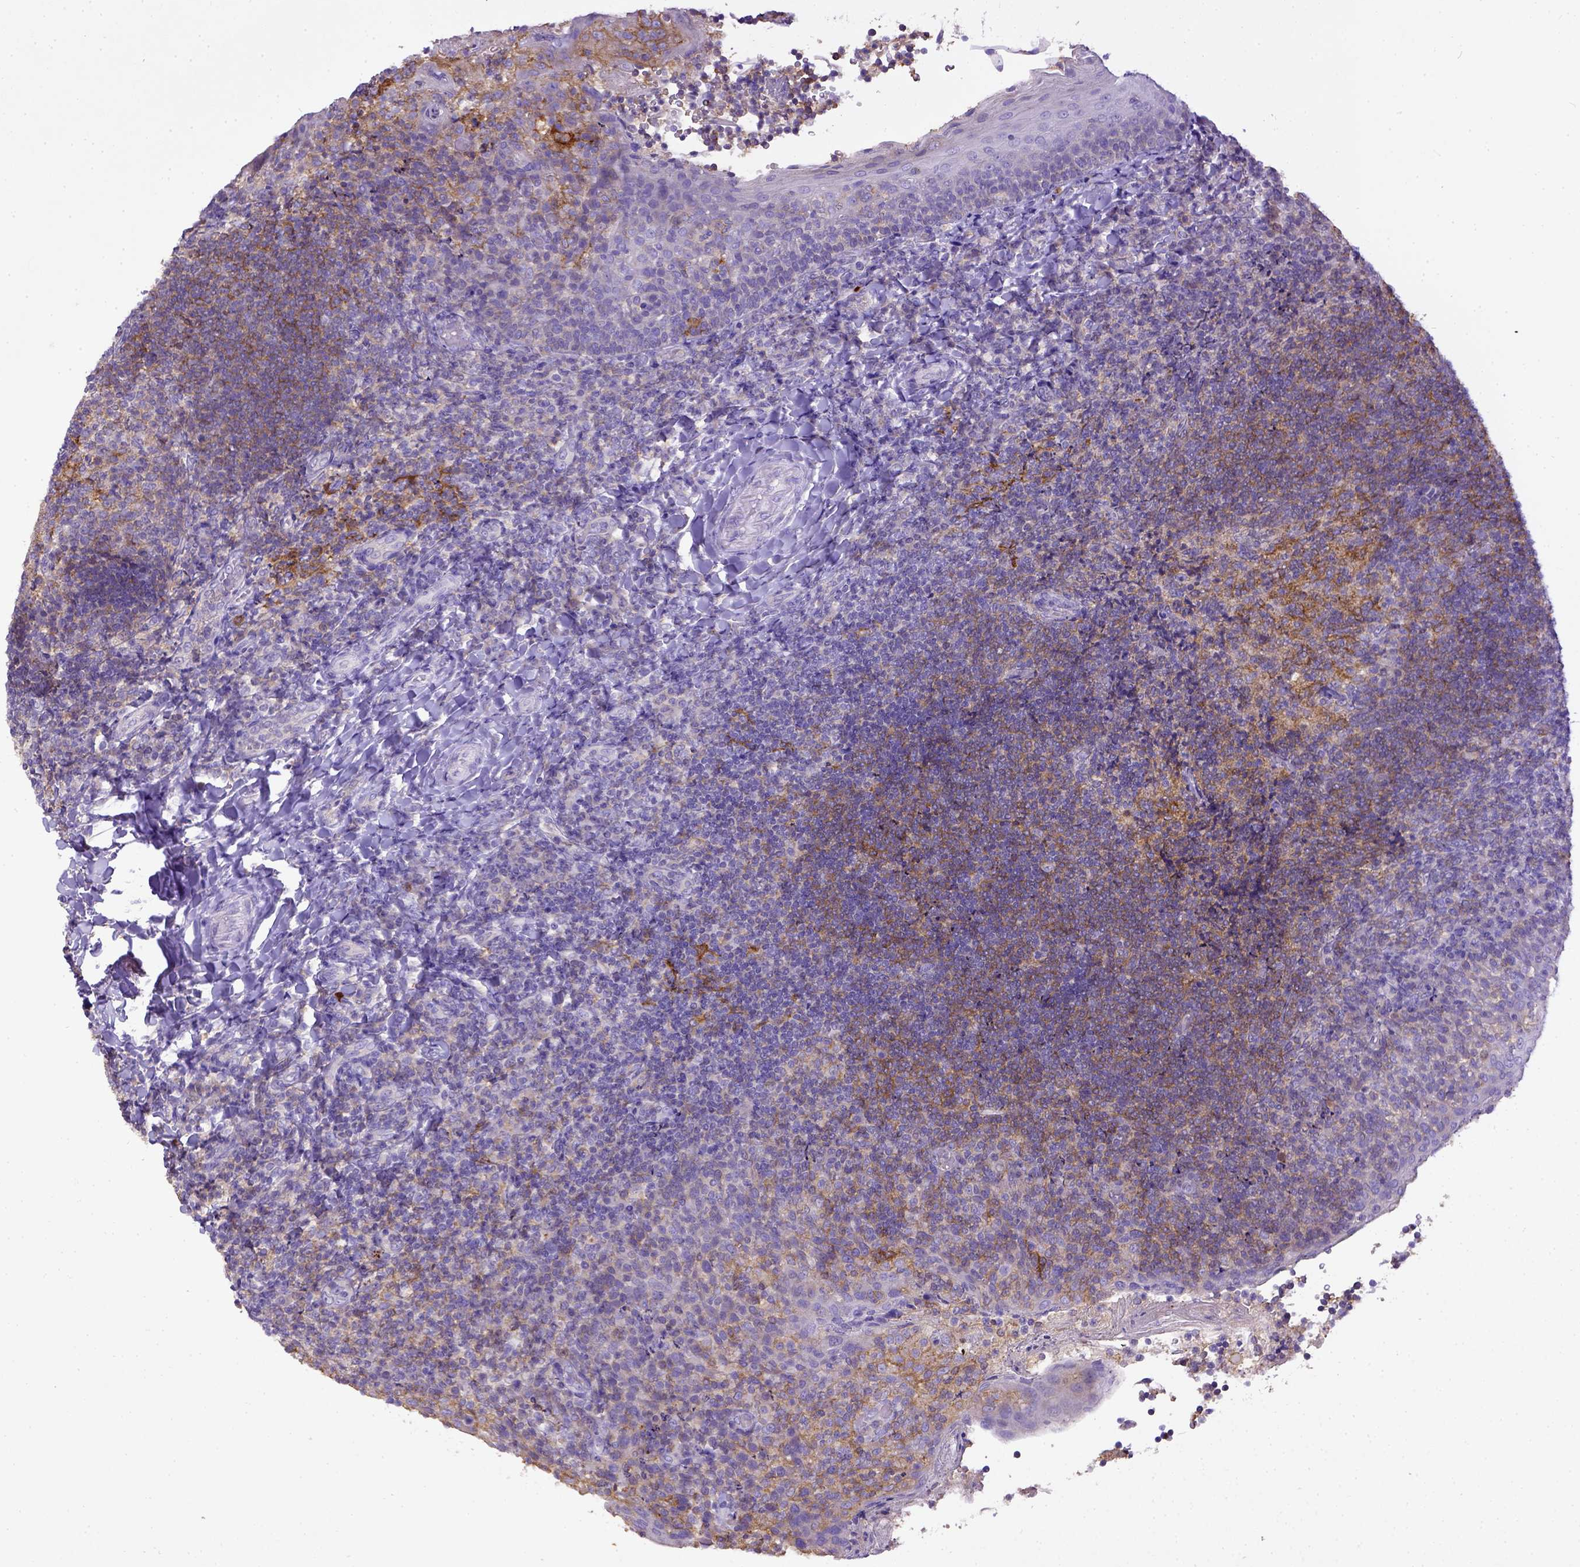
{"staining": {"intensity": "moderate", "quantity": "25%-75%", "location": "cytoplasmic/membranous"}, "tissue": "tonsil", "cell_type": "Germinal center cells", "image_type": "normal", "snomed": [{"axis": "morphology", "description": "Normal tissue, NOS"}, {"axis": "topography", "description": "Tonsil"}], "caption": "Germinal center cells display moderate cytoplasmic/membranous positivity in about 25%-75% of cells in unremarkable tonsil. (IHC, brightfield microscopy, high magnification).", "gene": "CD40", "patient": {"sex": "female", "age": 10}}